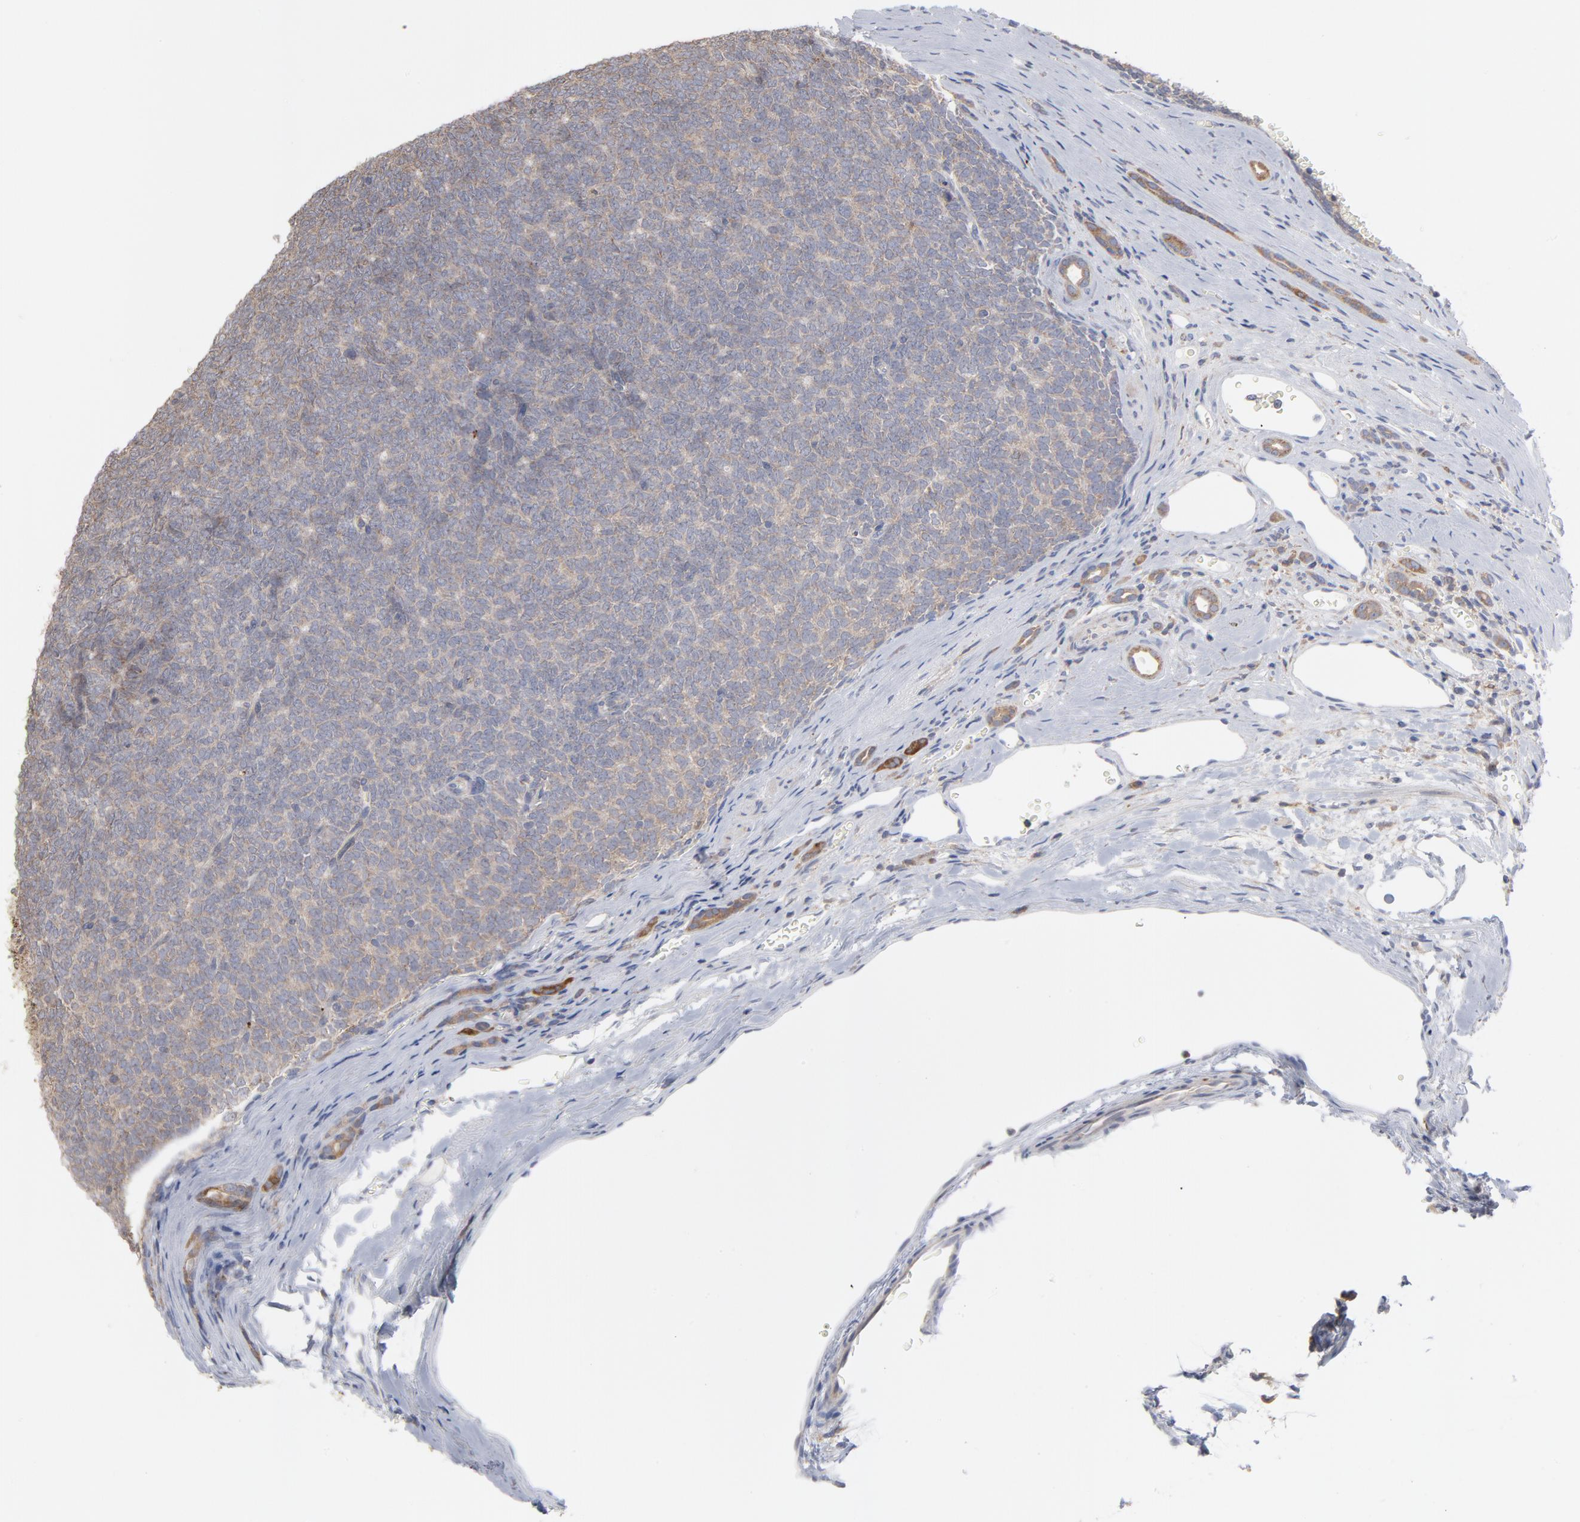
{"staining": {"intensity": "weak", "quantity": ">75%", "location": "cytoplasmic/membranous"}, "tissue": "renal cancer", "cell_type": "Tumor cells", "image_type": "cancer", "snomed": [{"axis": "morphology", "description": "Neoplasm, malignant, NOS"}, {"axis": "topography", "description": "Kidney"}], "caption": "Renal cancer stained with DAB IHC exhibits low levels of weak cytoplasmic/membranous staining in approximately >75% of tumor cells.", "gene": "PPFIBP2", "patient": {"sex": "male", "age": 28}}